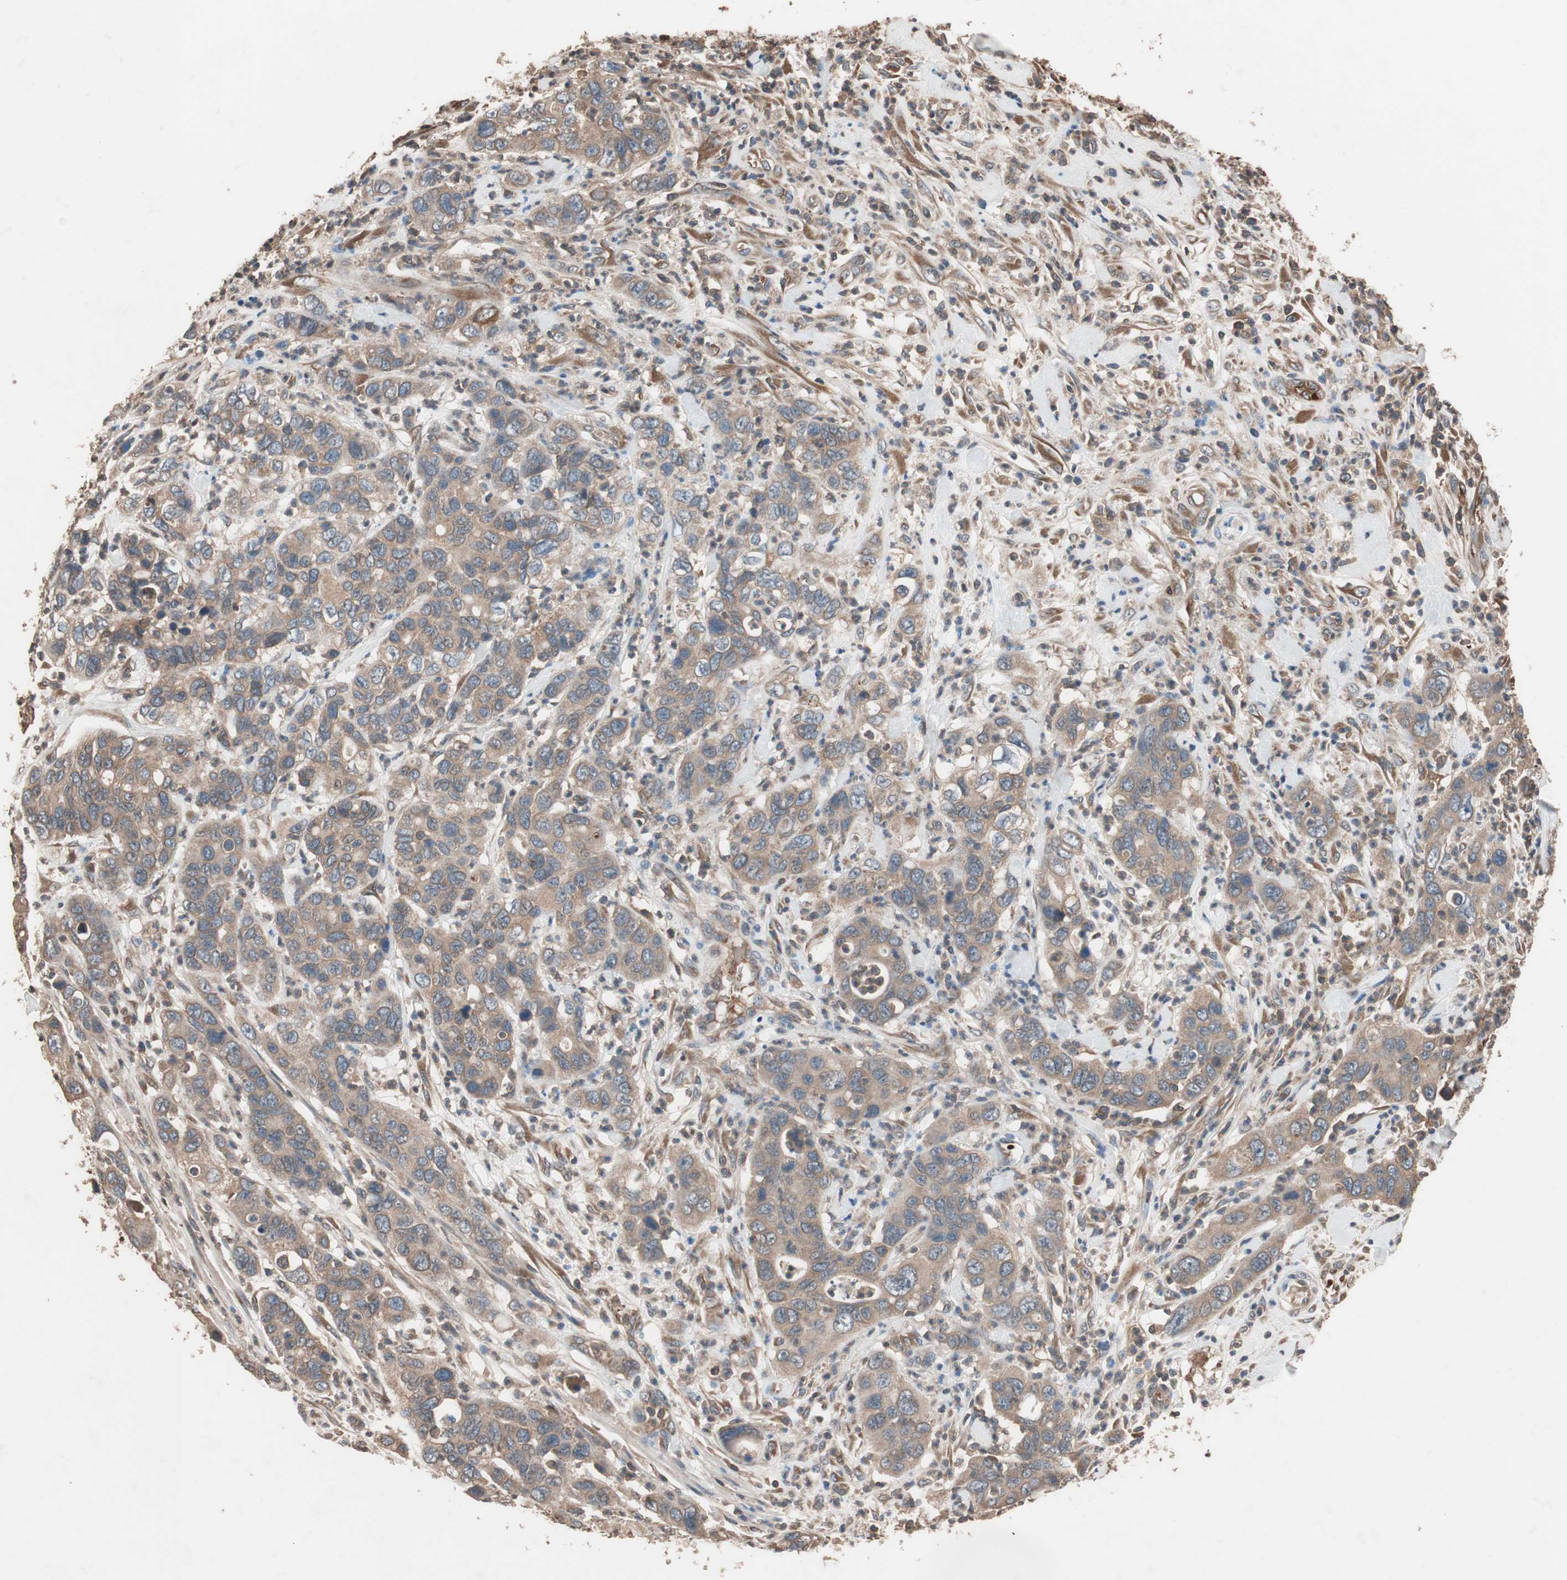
{"staining": {"intensity": "moderate", "quantity": ">75%", "location": "cytoplasmic/membranous"}, "tissue": "pancreatic cancer", "cell_type": "Tumor cells", "image_type": "cancer", "snomed": [{"axis": "morphology", "description": "Adenocarcinoma, NOS"}, {"axis": "topography", "description": "Pancreas"}], "caption": "Tumor cells exhibit medium levels of moderate cytoplasmic/membranous staining in about >75% of cells in human pancreatic cancer (adenocarcinoma).", "gene": "GLYCTK", "patient": {"sex": "female", "age": 71}}